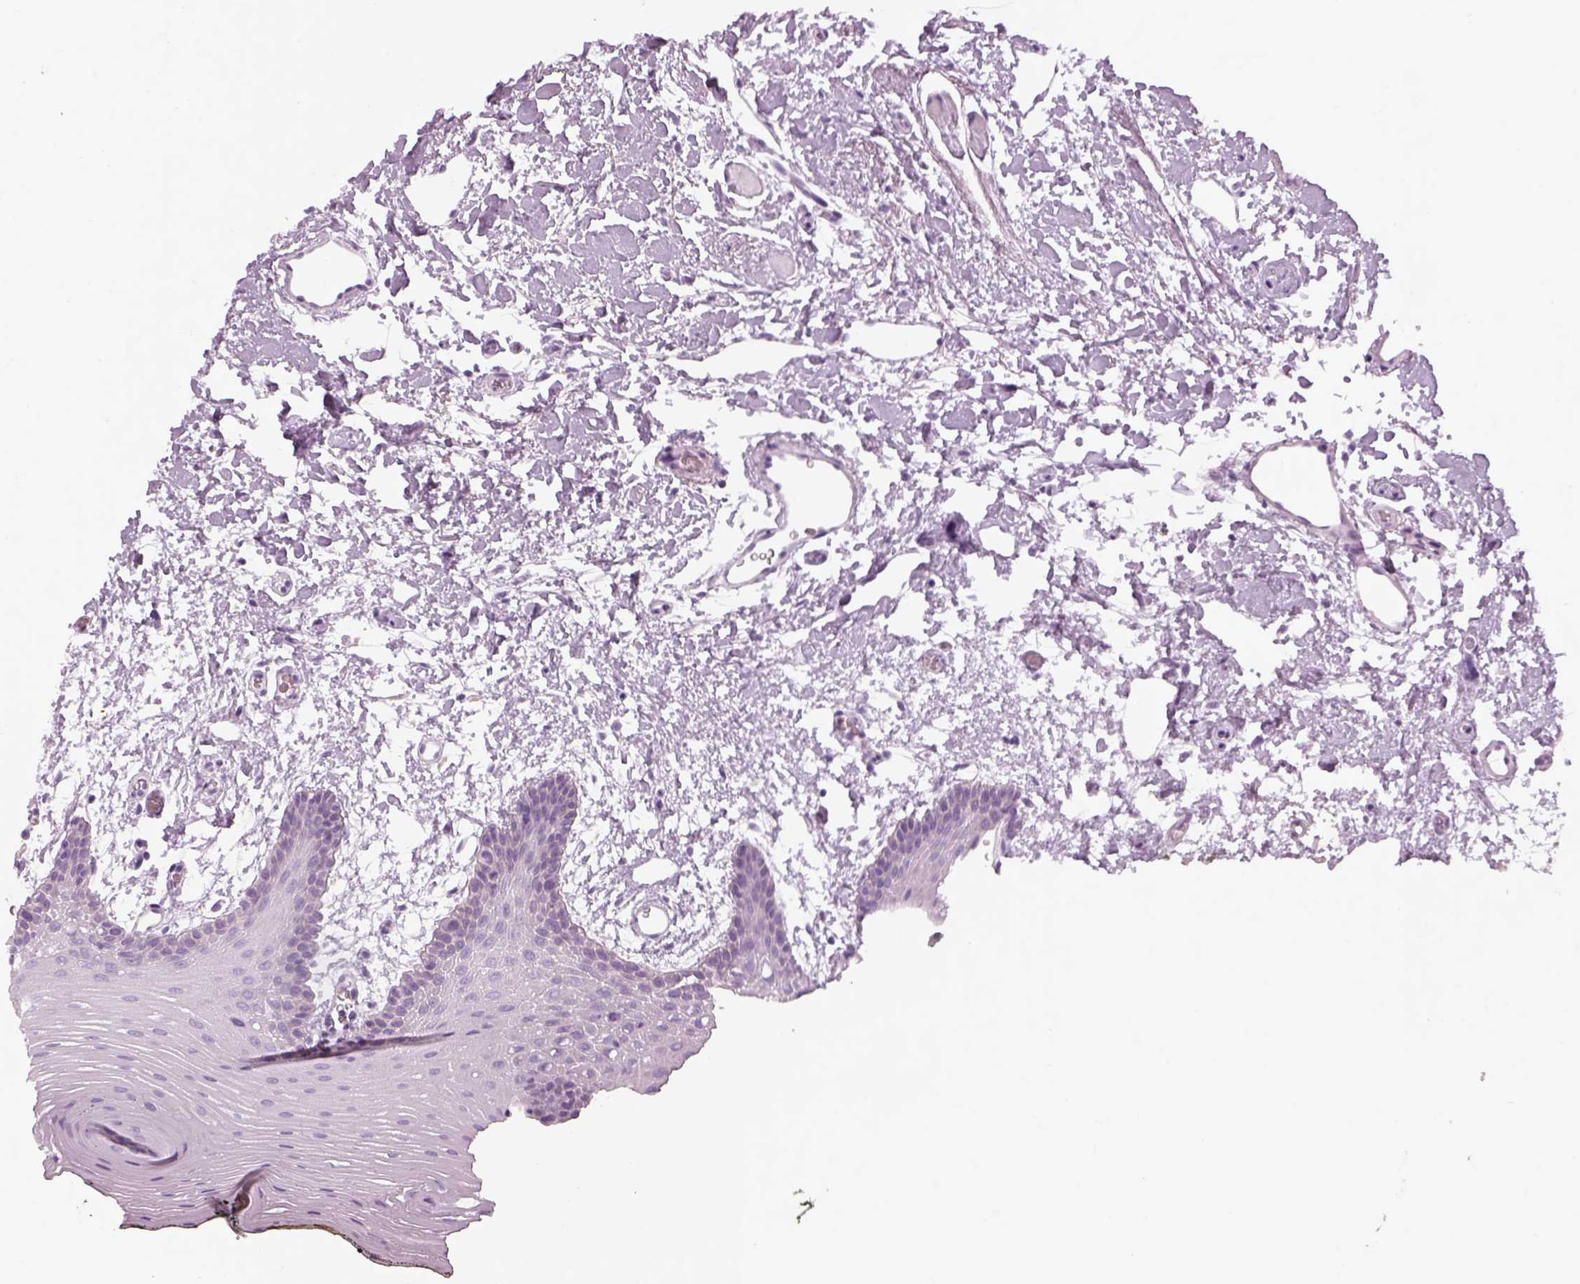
{"staining": {"intensity": "negative", "quantity": "none", "location": "none"}, "tissue": "oral mucosa", "cell_type": "Squamous epithelial cells", "image_type": "normal", "snomed": [{"axis": "morphology", "description": "Normal tissue, NOS"}, {"axis": "topography", "description": "Oral tissue"}, {"axis": "topography", "description": "Head-Neck"}], "caption": "IHC histopathology image of benign oral mucosa stained for a protein (brown), which demonstrates no expression in squamous epithelial cells.", "gene": "SAG", "patient": {"sex": "male", "age": 65}}